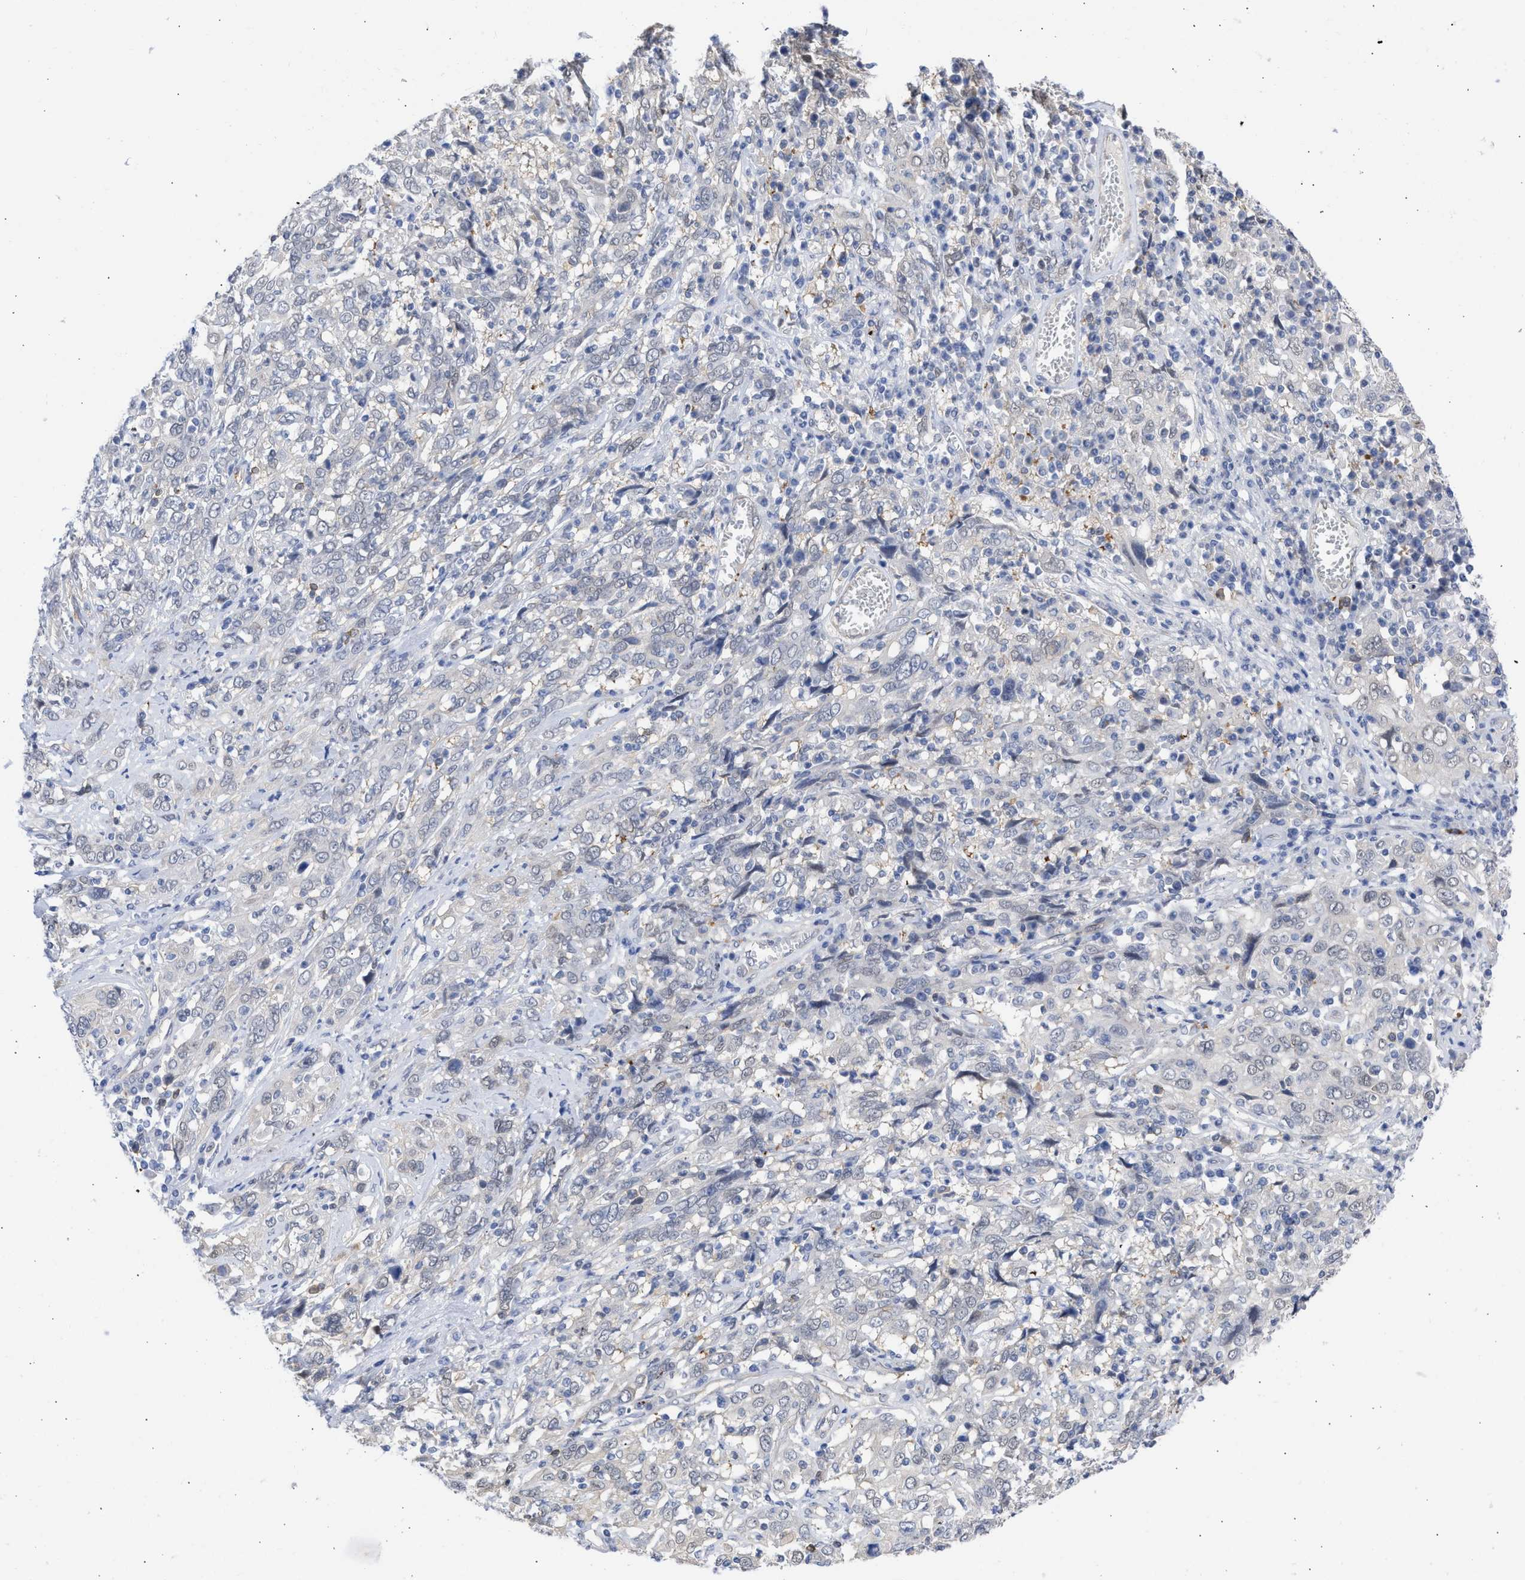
{"staining": {"intensity": "negative", "quantity": "none", "location": "none"}, "tissue": "cervical cancer", "cell_type": "Tumor cells", "image_type": "cancer", "snomed": [{"axis": "morphology", "description": "Squamous cell carcinoma, NOS"}, {"axis": "topography", "description": "Cervix"}], "caption": "This is a photomicrograph of IHC staining of cervical squamous cell carcinoma, which shows no staining in tumor cells.", "gene": "THRA", "patient": {"sex": "female", "age": 46}}